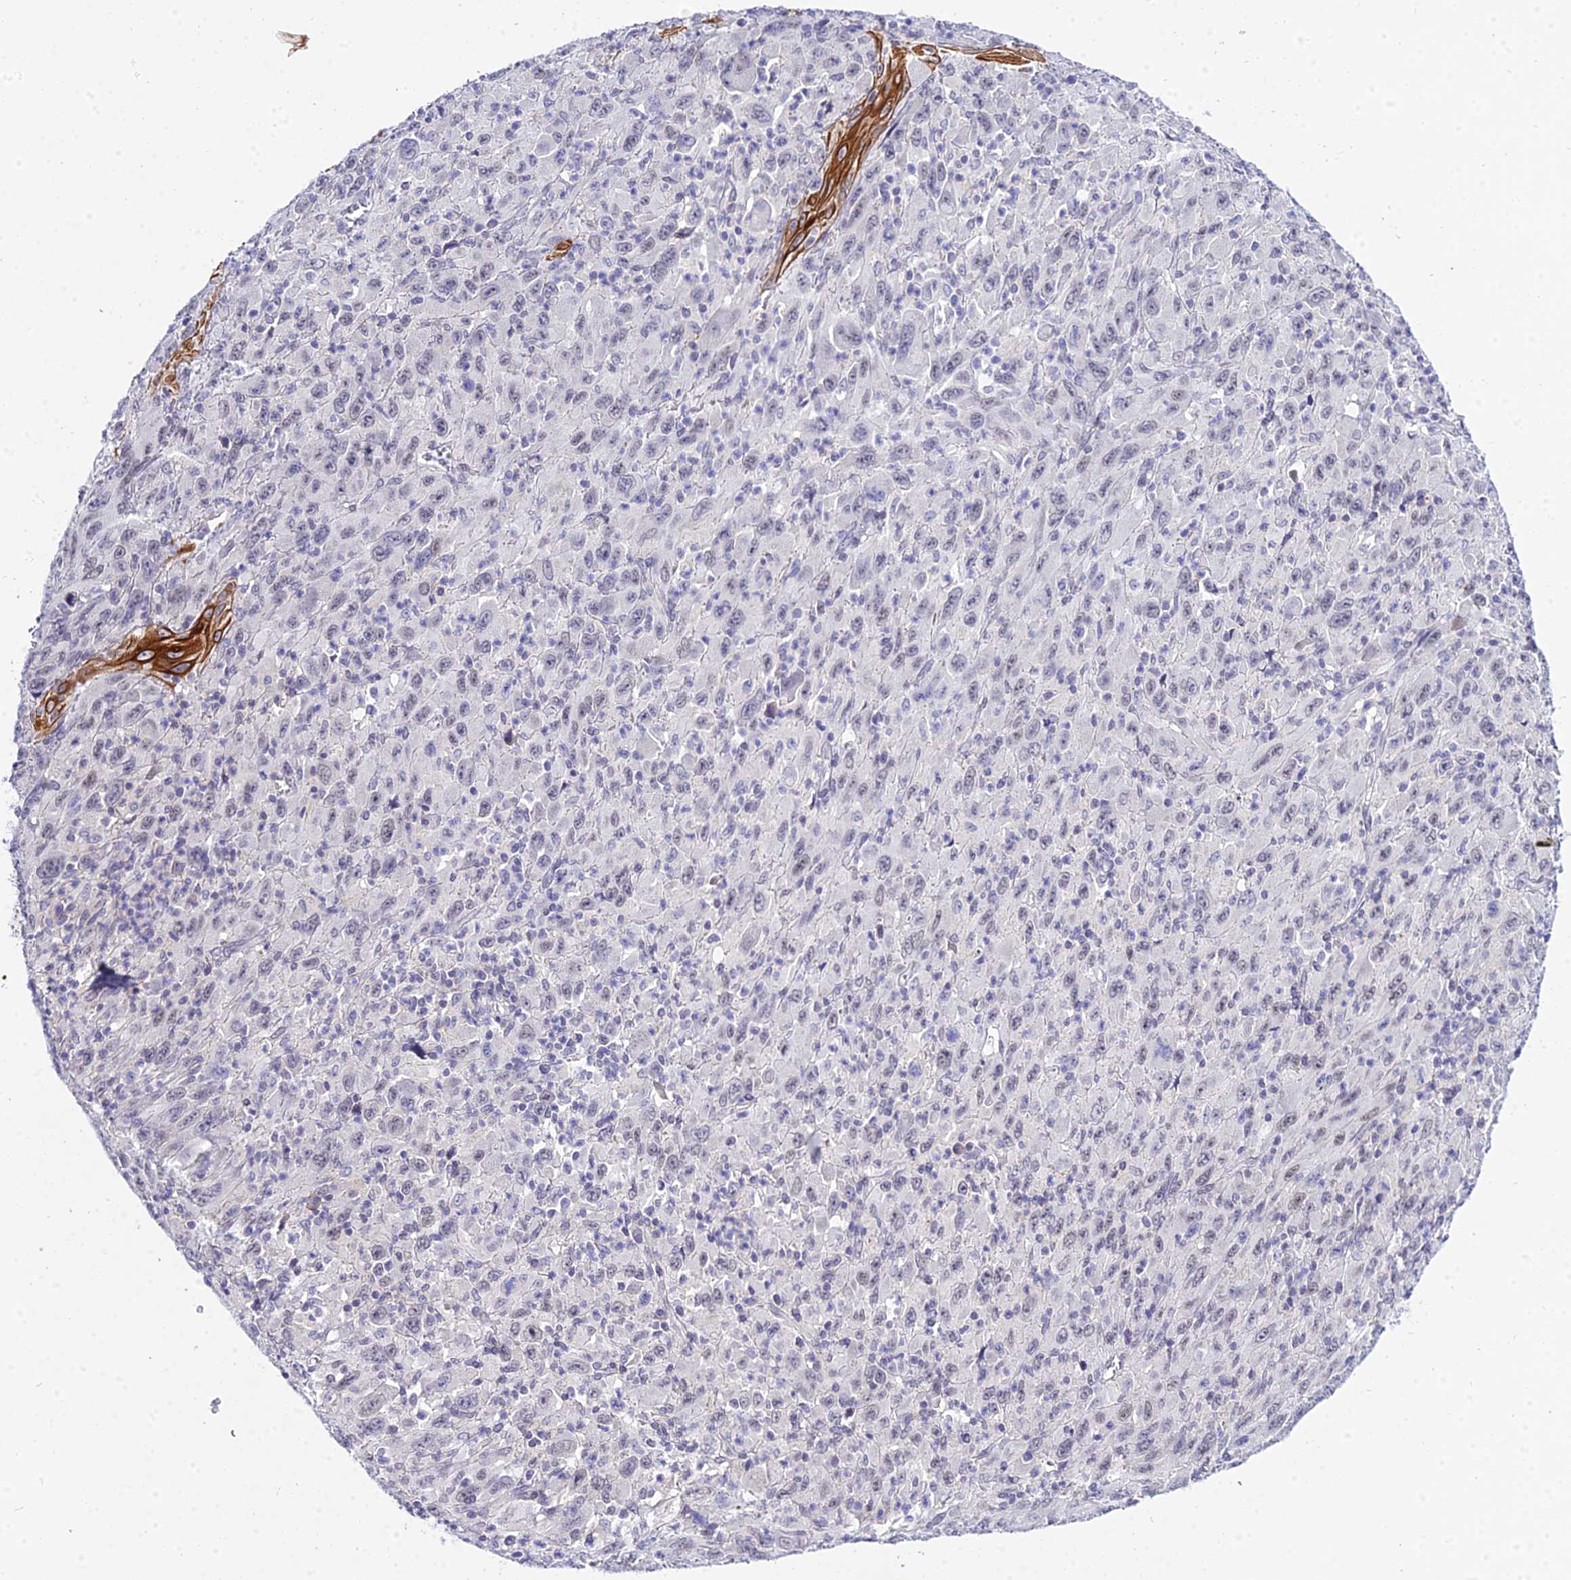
{"staining": {"intensity": "negative", "quantity": "none", "location": "none"}, "tissue": "melanoma", "cell_type": "Tumor cells", "image_type": "cancer", "snomed": [{"axis": "morphology", "description": "Malignant melanoma, Metastatic site"}, {"axis": "topography", "description": "Skin"}], "caption": "Protein analysis of malignant melanoma (metastatic site) demonstrates no significant staining in tumor cells.", "gene": "ZNF628", "patient": {"sex": "female", "age": 56}}